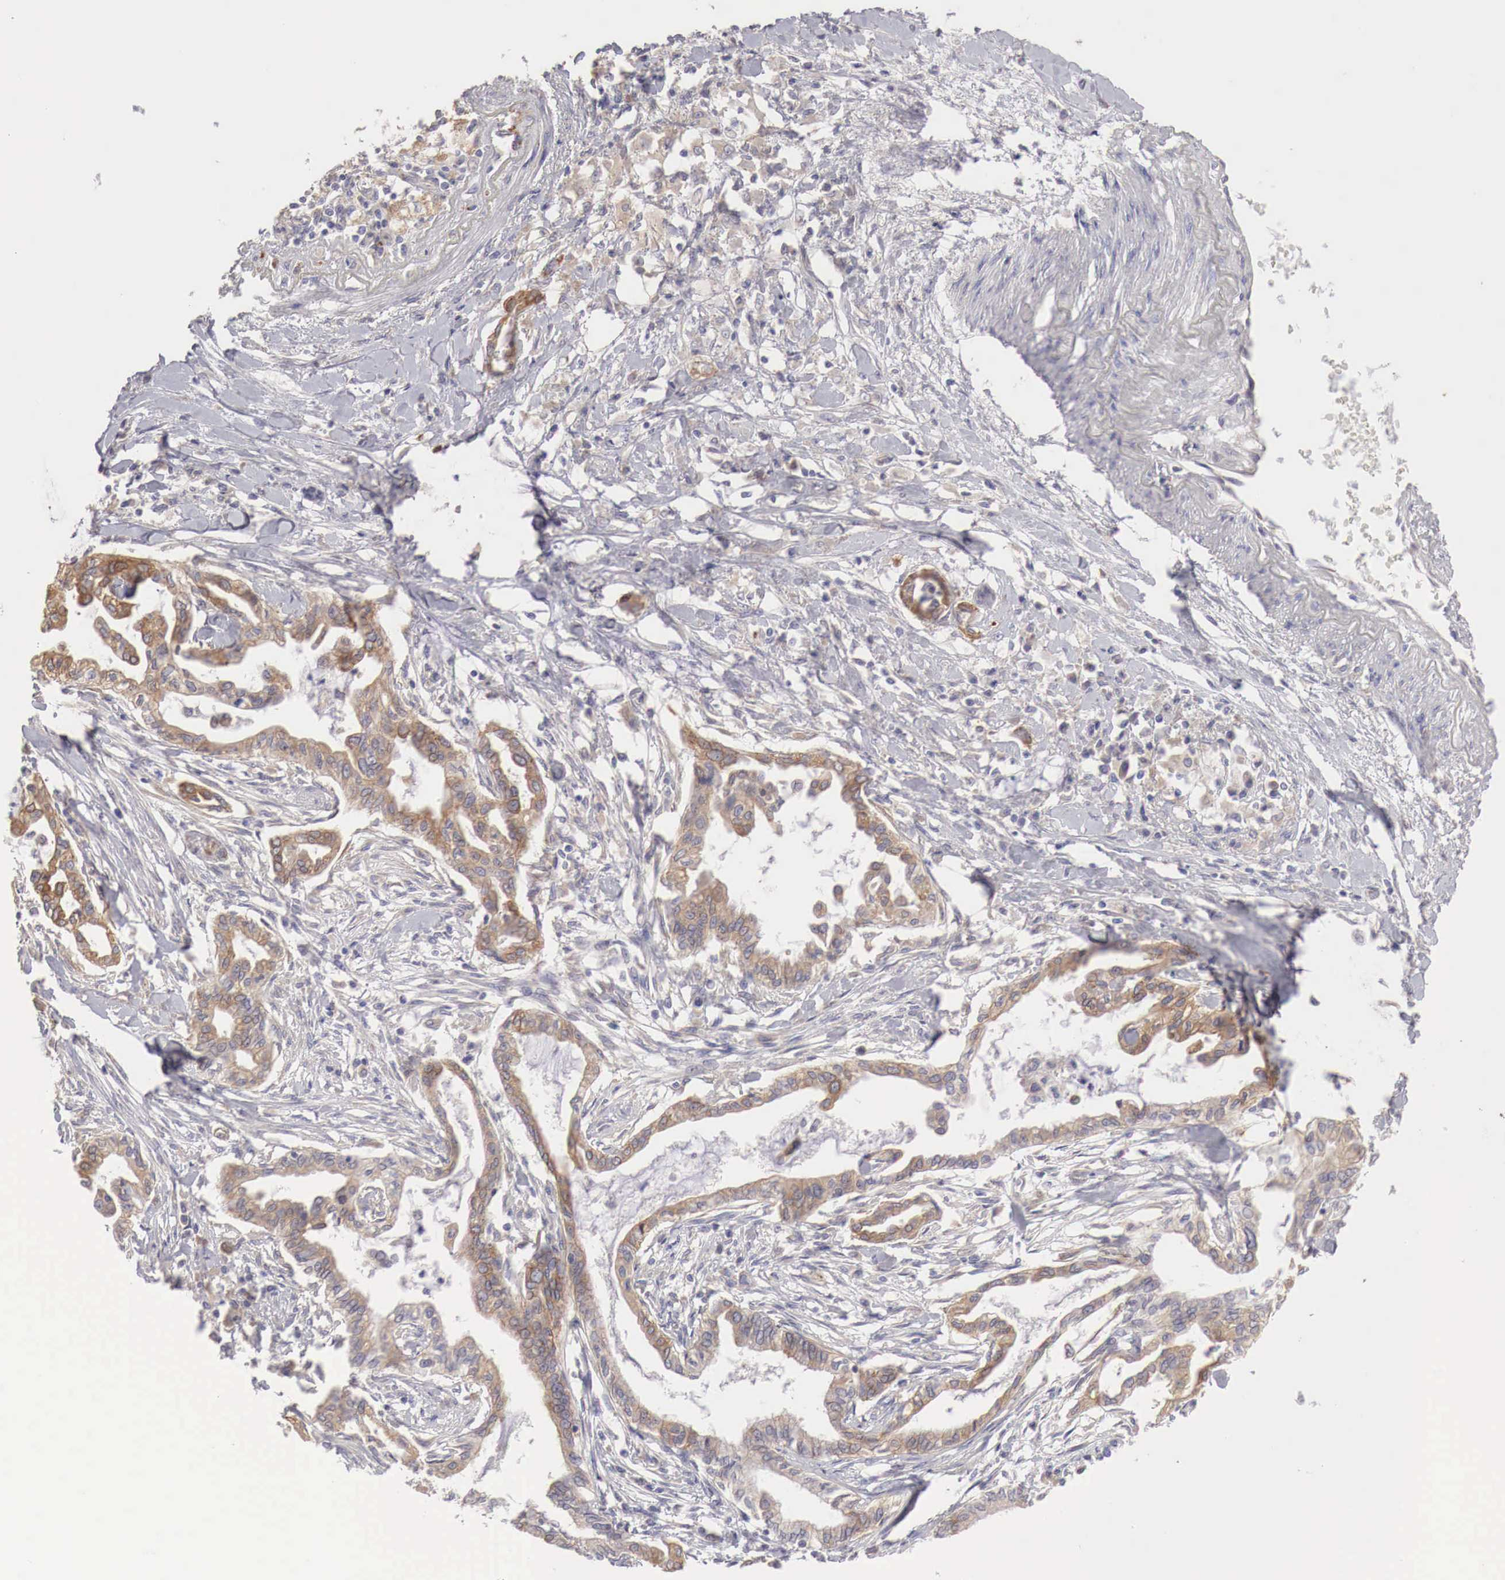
{"staining": {"intensity": "moderate", "quantity": ">75%", "location": "cytoplasmic/membranous"}, "tissue": "pancreatic cancer", "cell_type": "Tumor cells", "image_type": "cancer", "snomed": [{"axis": "morphology", "description": "Adenocarcinoma, NOS"}, {"axis": "topography", "description": "Pancreas"}], "caption": "Adenocarcinoma (pancreatic) tissue shows moderate cytoplasmic/membranous staining in about >75% of tumor cells, visualized by immunohistochemistry.", "gene": "NSDHL", "patient": {"sex": "female", "age": 64}}